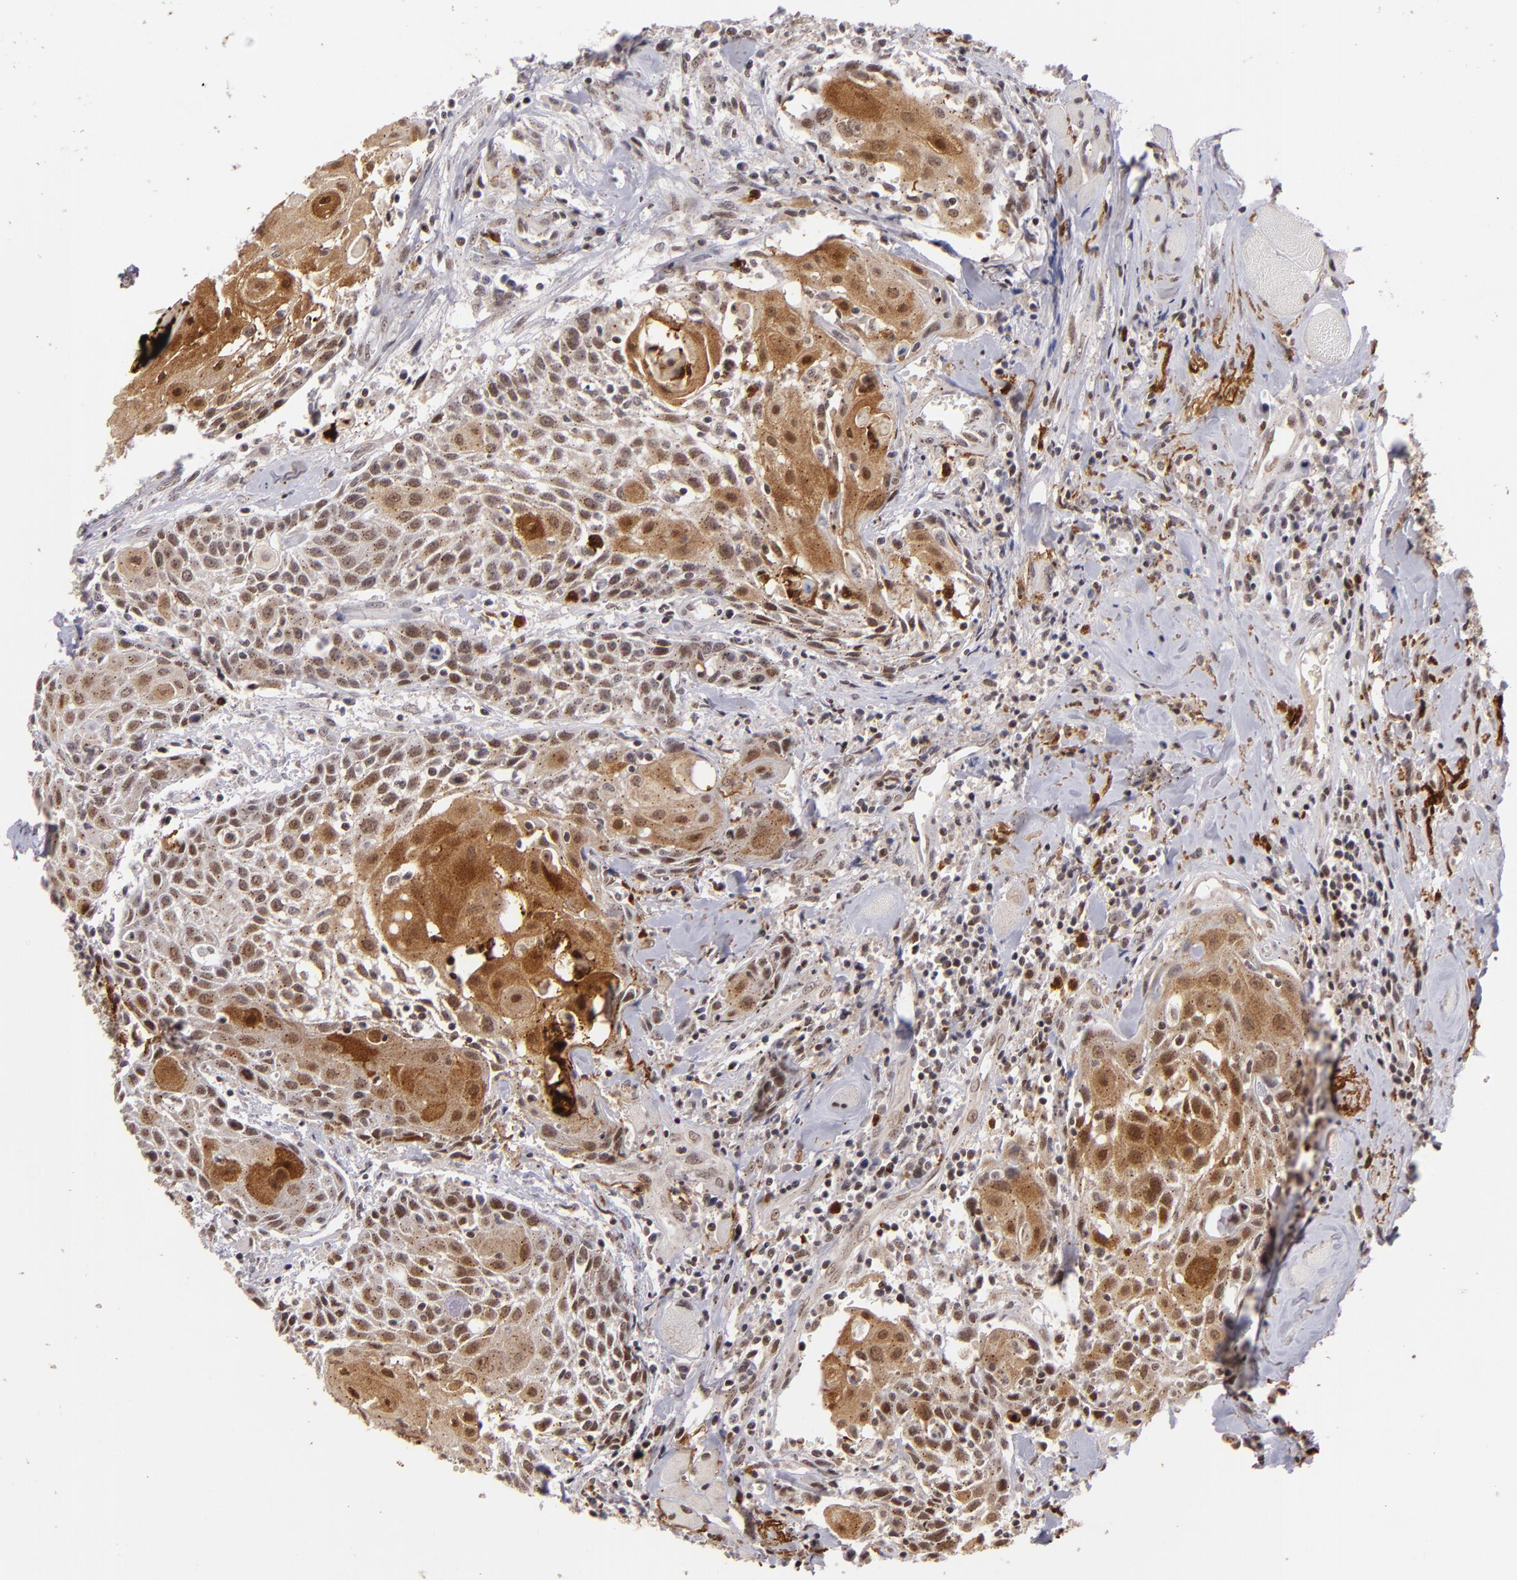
{"staining": {"intensity": "moderate", "quantity": "25%-75%", "location": "cytoplasmic/membranous,nuclear"}, "tissue": "head and neck cancer", "cell_type": "Tumor cells", "image_type": "cancer", "snomed": [{"axis": "morphology", "description": "Squamous cell carcinoma, NOS"}, {"axis": "topography", "description": "Oral tissue"}, {"axis": "topography", "description": "Head-Neck"}], "caption": "There is medium levels of moderate cytoplasmic/membranous and nuclear positivity in tumor cells of head and neck cancer, as demonstrated by immunohistochemical staining (brown color).", "gene": "RXRG", "patient": {"sex": "female", "age": 82}}